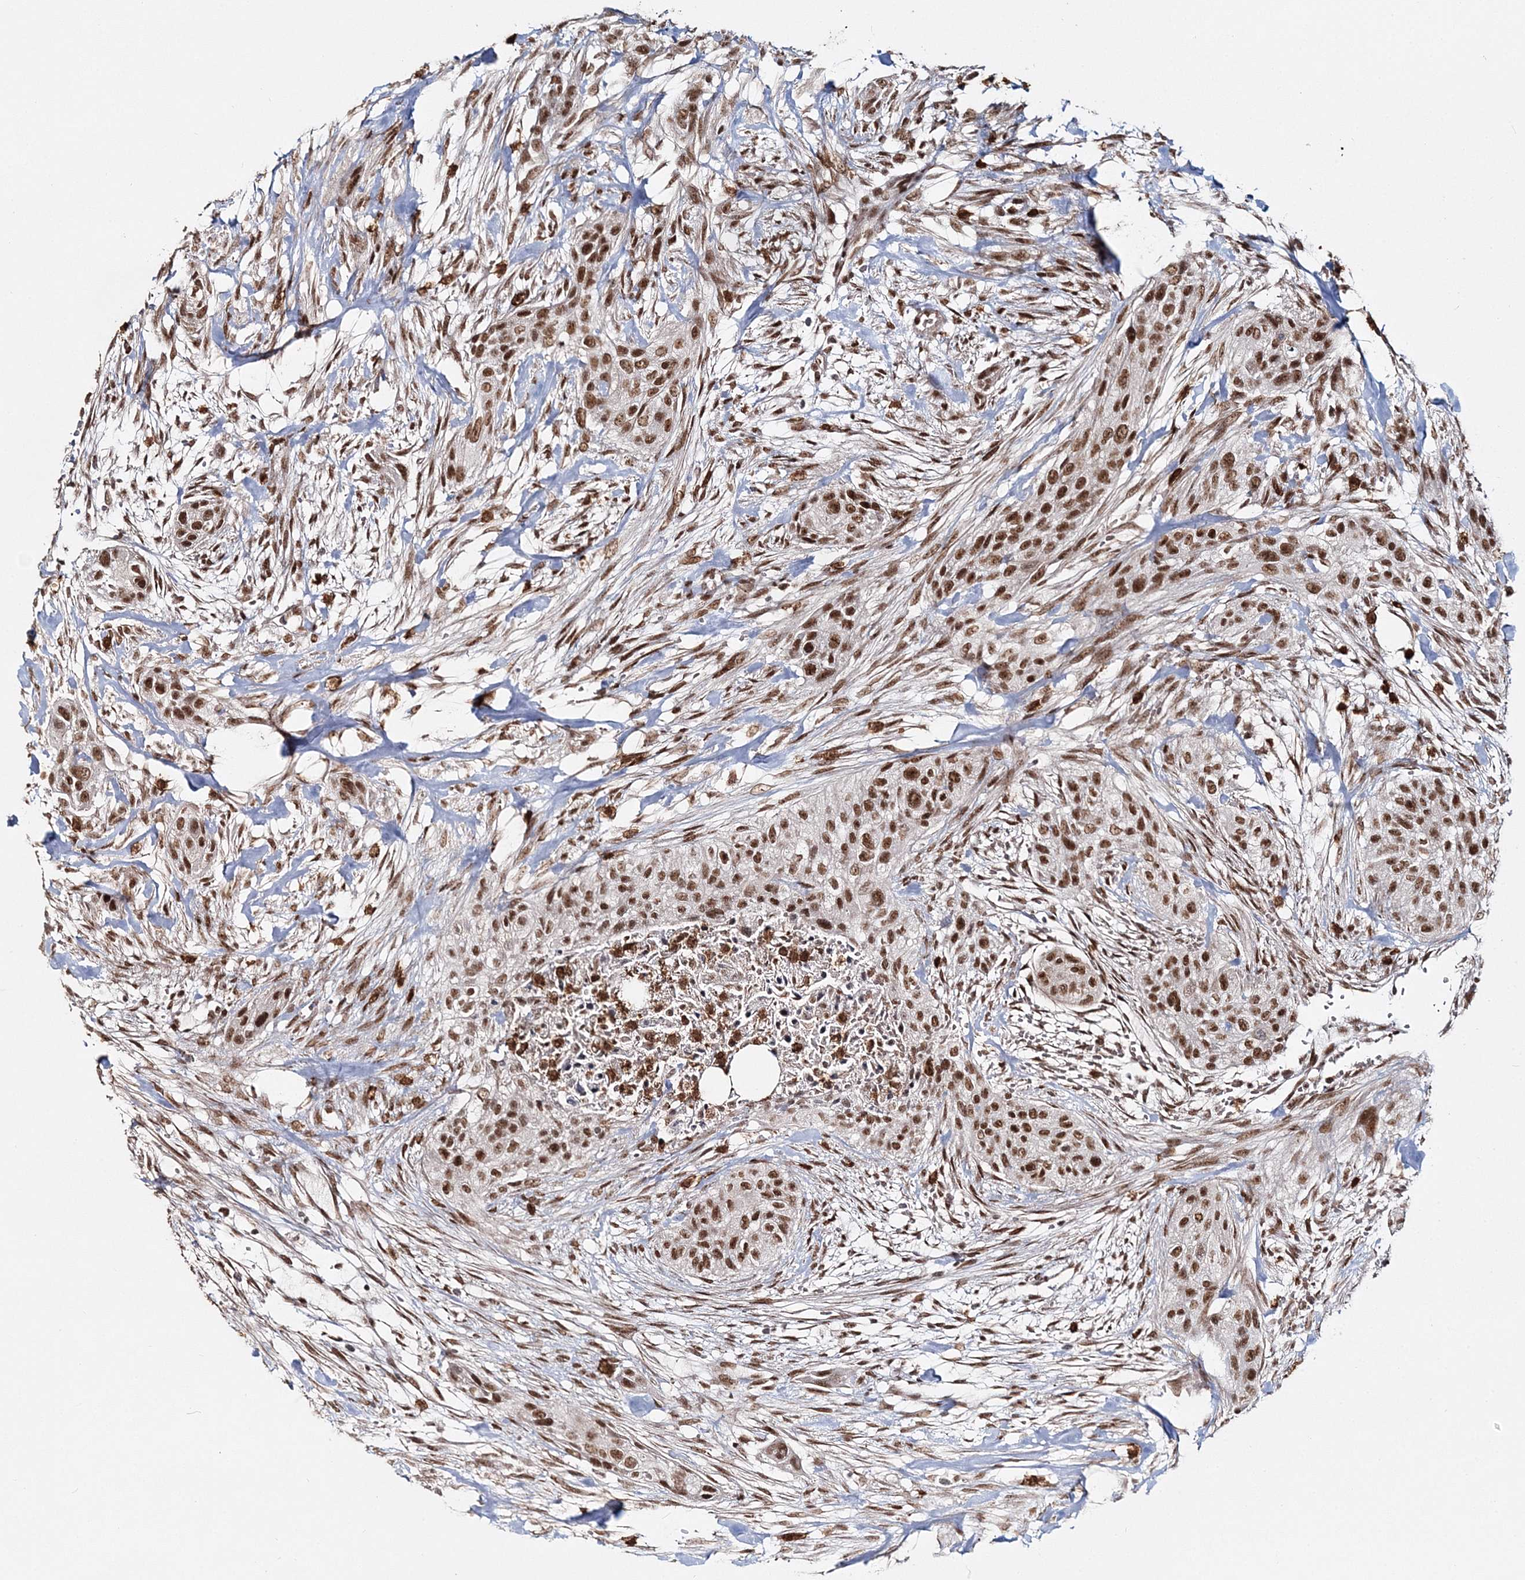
{"staining": {"intensity": "strong", "quantity": ">75%", "location": "nuclear"}, "tissue": "urothelial cancer", "cell_type": "Tumor cells", "image_type": "cancer", "snomed": [{"axis": "morphology", "description": "Urothelial carcinoma, High grade"}, {"axis": "topography", "description": "Urinary bladder"}], "caption": "DAB (3,3'-diaminobenzidine) immunohistochemical staining of human high-grade urothelial carcinoma displays strong nuclear protein positivity in approximately >75% of tumor cells. (IHC, brightfield microscopy, high magnification).", "gene": "QRICH1", "patient": {"sex": "male", "age": 35}}